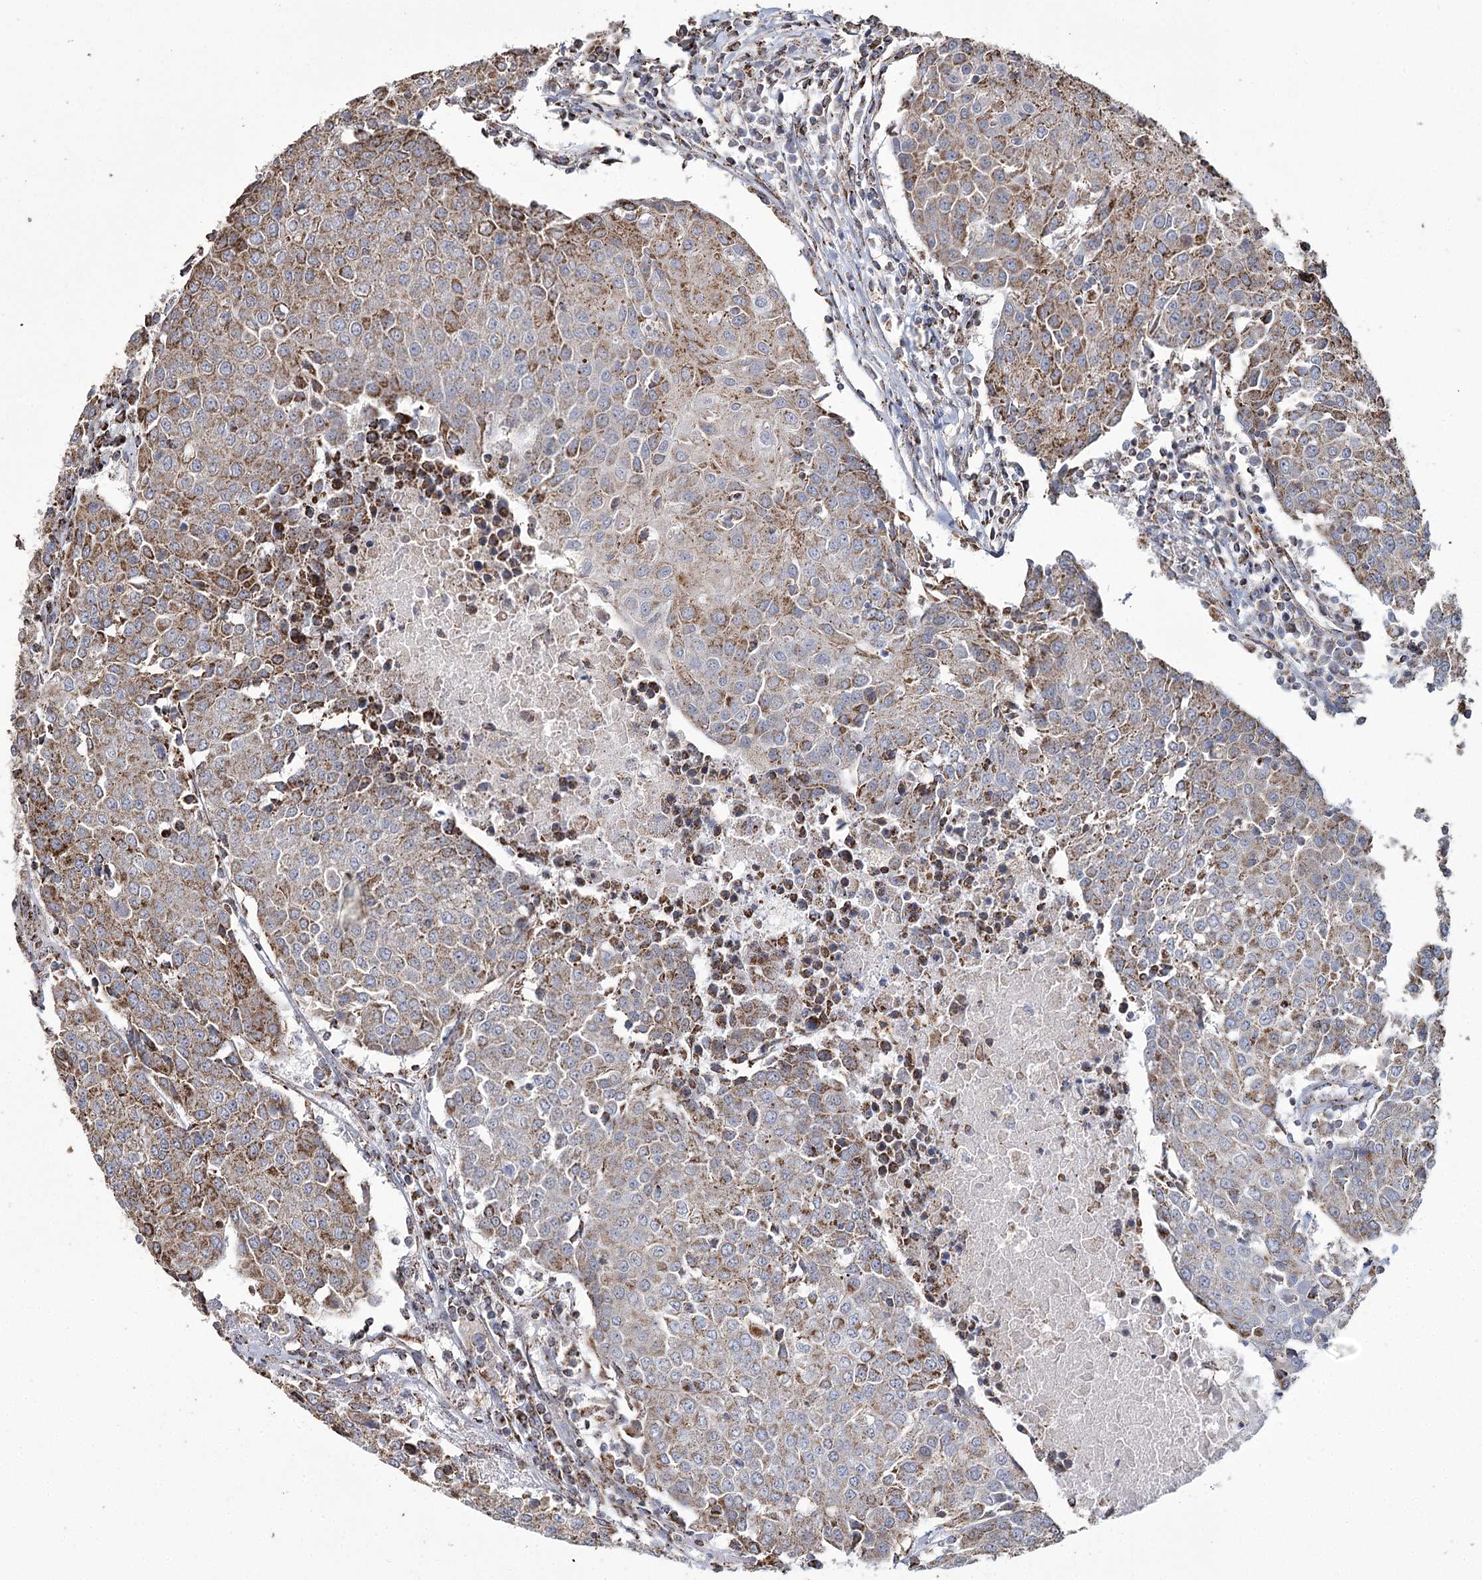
{"staining": {"intensity": "moderate", "quantity": "25%-75%", "location": "cytoplasmic/membranous"}, "tissue": "urothelial cancer", "cell_type": "Tumor cells", "image_type": "cancer", "snomed": [{"axis": "morphology", "description": "Urothelial carcinoma, High grade"}, {"axis": "topography", "description": "Urinary bladder"}], "caption": "Urothelial cancer stained with immunohistochemistry (IHC) demonstrates moderate cytoplasmic/membranous positivity in approximately 25%-75% of tumor cells.", "gene": "RANBP3L", "patient": {"sex": "female", "age": 85}}